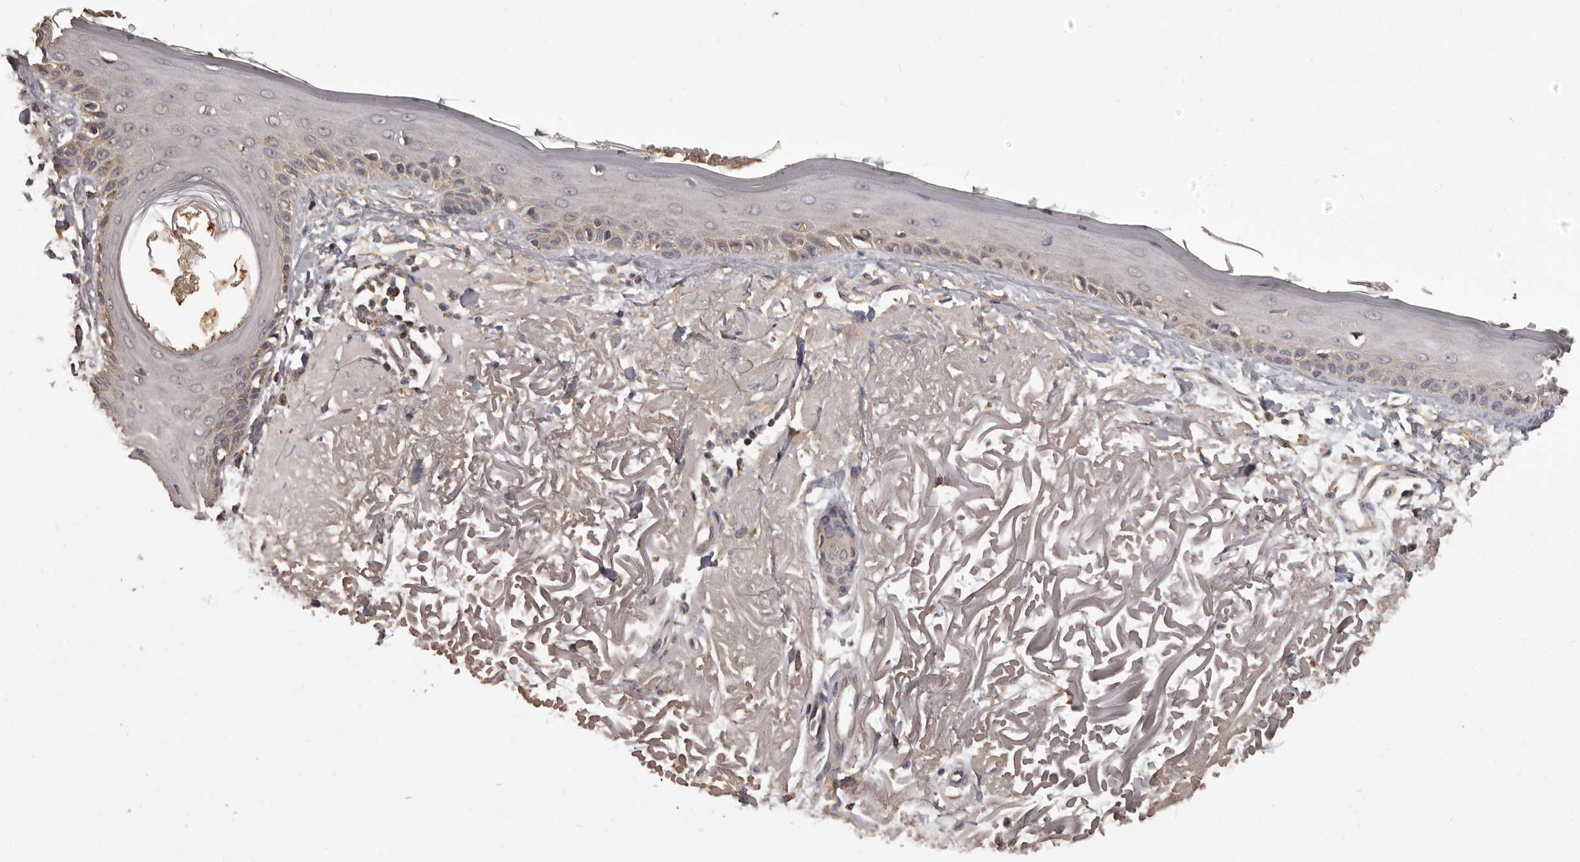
{"staining": {"intensity": "moderate", "quantity": ">75%", "location": "cytoplasmic/membranous"}, "tissue": "skin", "cell_type": "Fibroblasts", "image_type": "normal", "snomed": [{"axis": "morphology", "description": "Normal tissue, NOS"}, {"axis": "topography", "description": "Skin"}, {"axis": "topography", "description": "Skeletal muscle"}], "caption": "IHC (DAB) staining of benign human skin shows moderate cytoplasmic/membranous protein expression in about >75% of fibroblasts.", "gene": "MGAT5", "patient": {"sex": "male", "age": 83}}